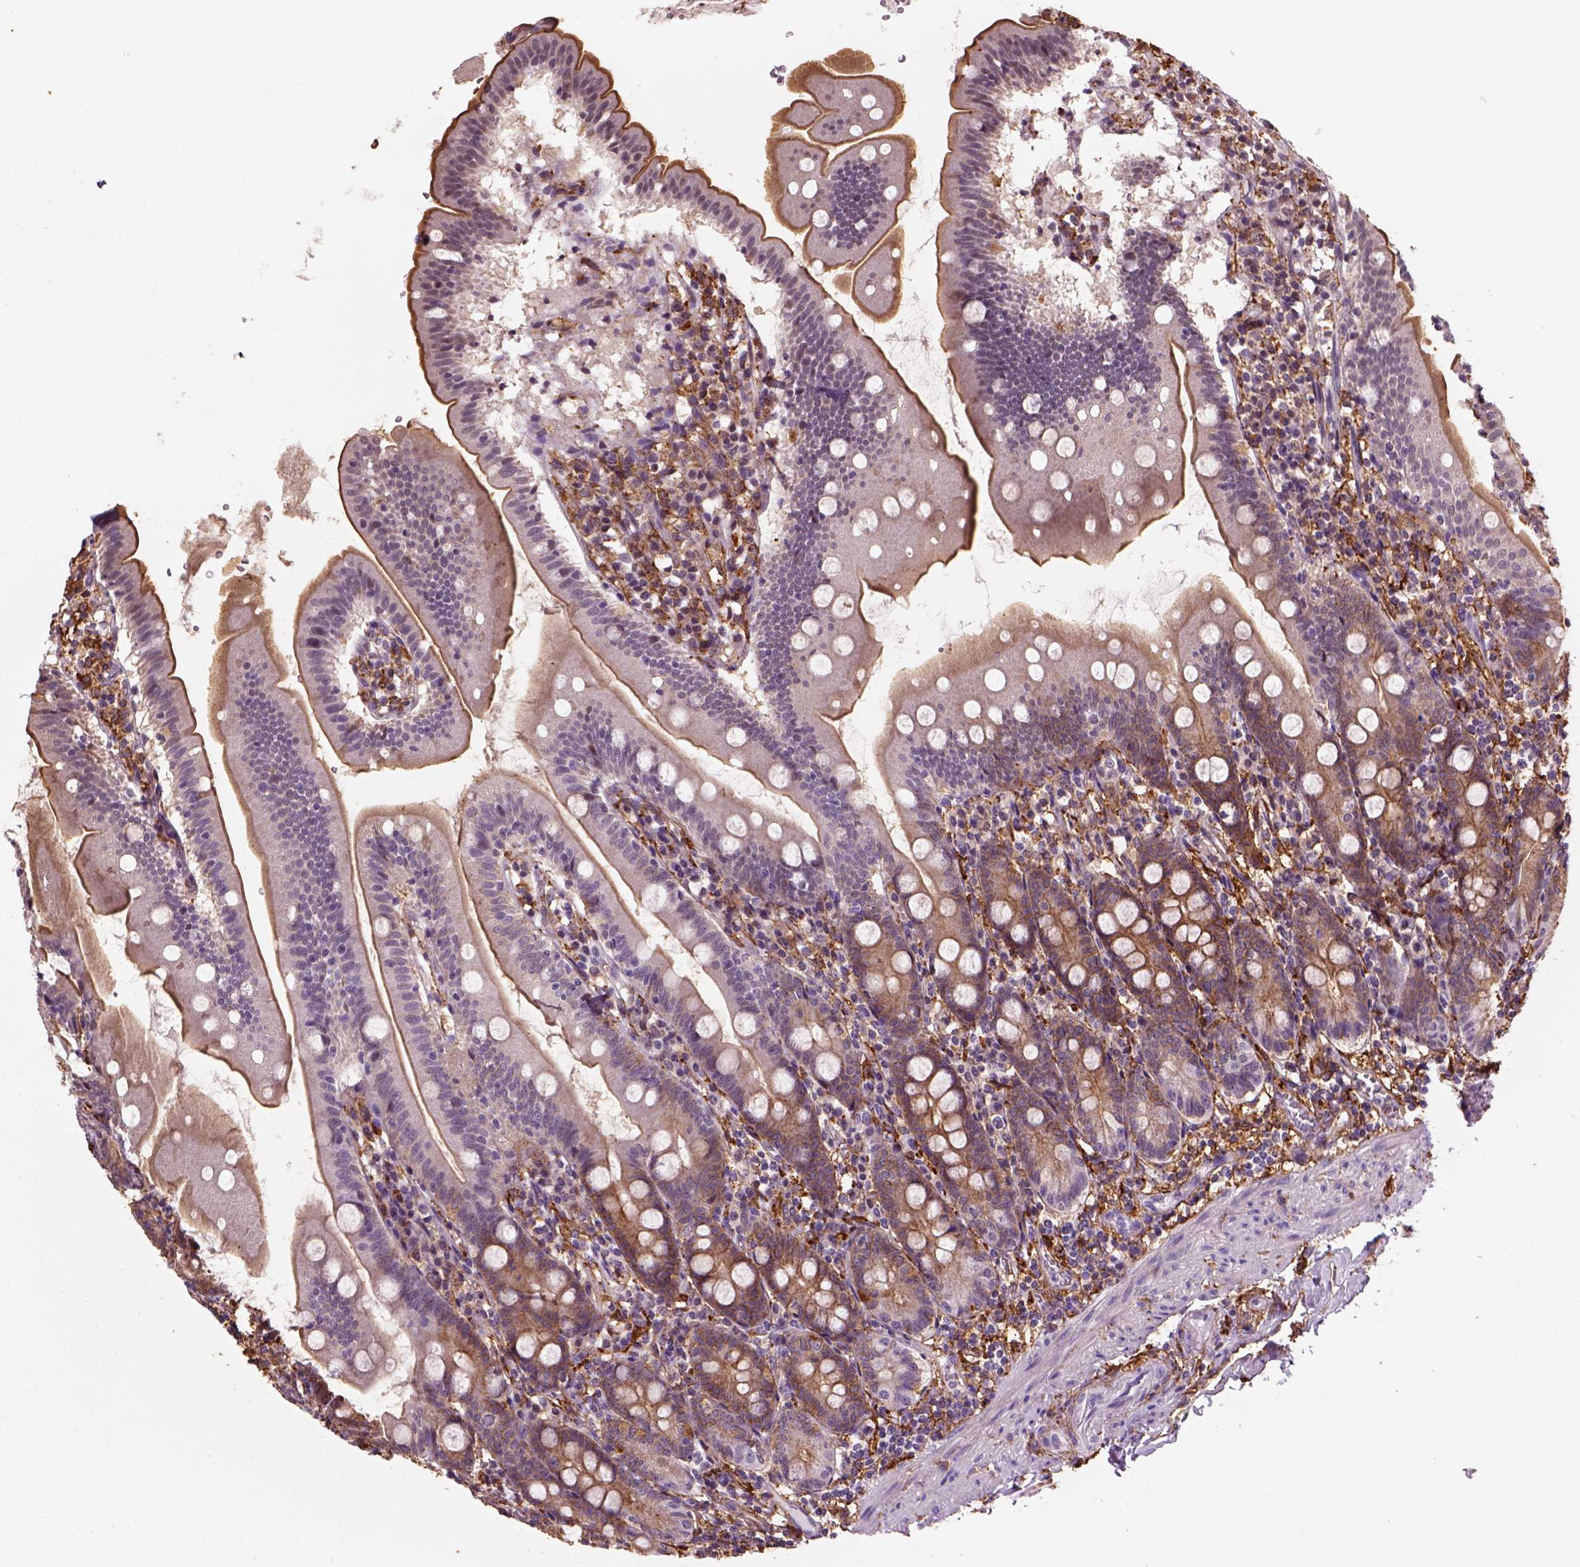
{"staining": {"intensity": "moderate", "quantity": "25%-75%", "location": "cytoplasmic/membranous"}, "tissue": "duodenum", "cell_type": "Glandular cells", "image_type": "normal", "snomed": [{"axis": "morphology", "description": "Normal tissue, NOS"}, {"axis": "topography", "description": "Duodenum"}], "caption": "Immunohistochemistry of unremarkable human duodenum displays medium levels of moderate cytoplasmic/membranous staining in approximately 25%-75% of glandular cells.", "gene": "MARCKS", "patient": {"sex": "female", "age": 67}}